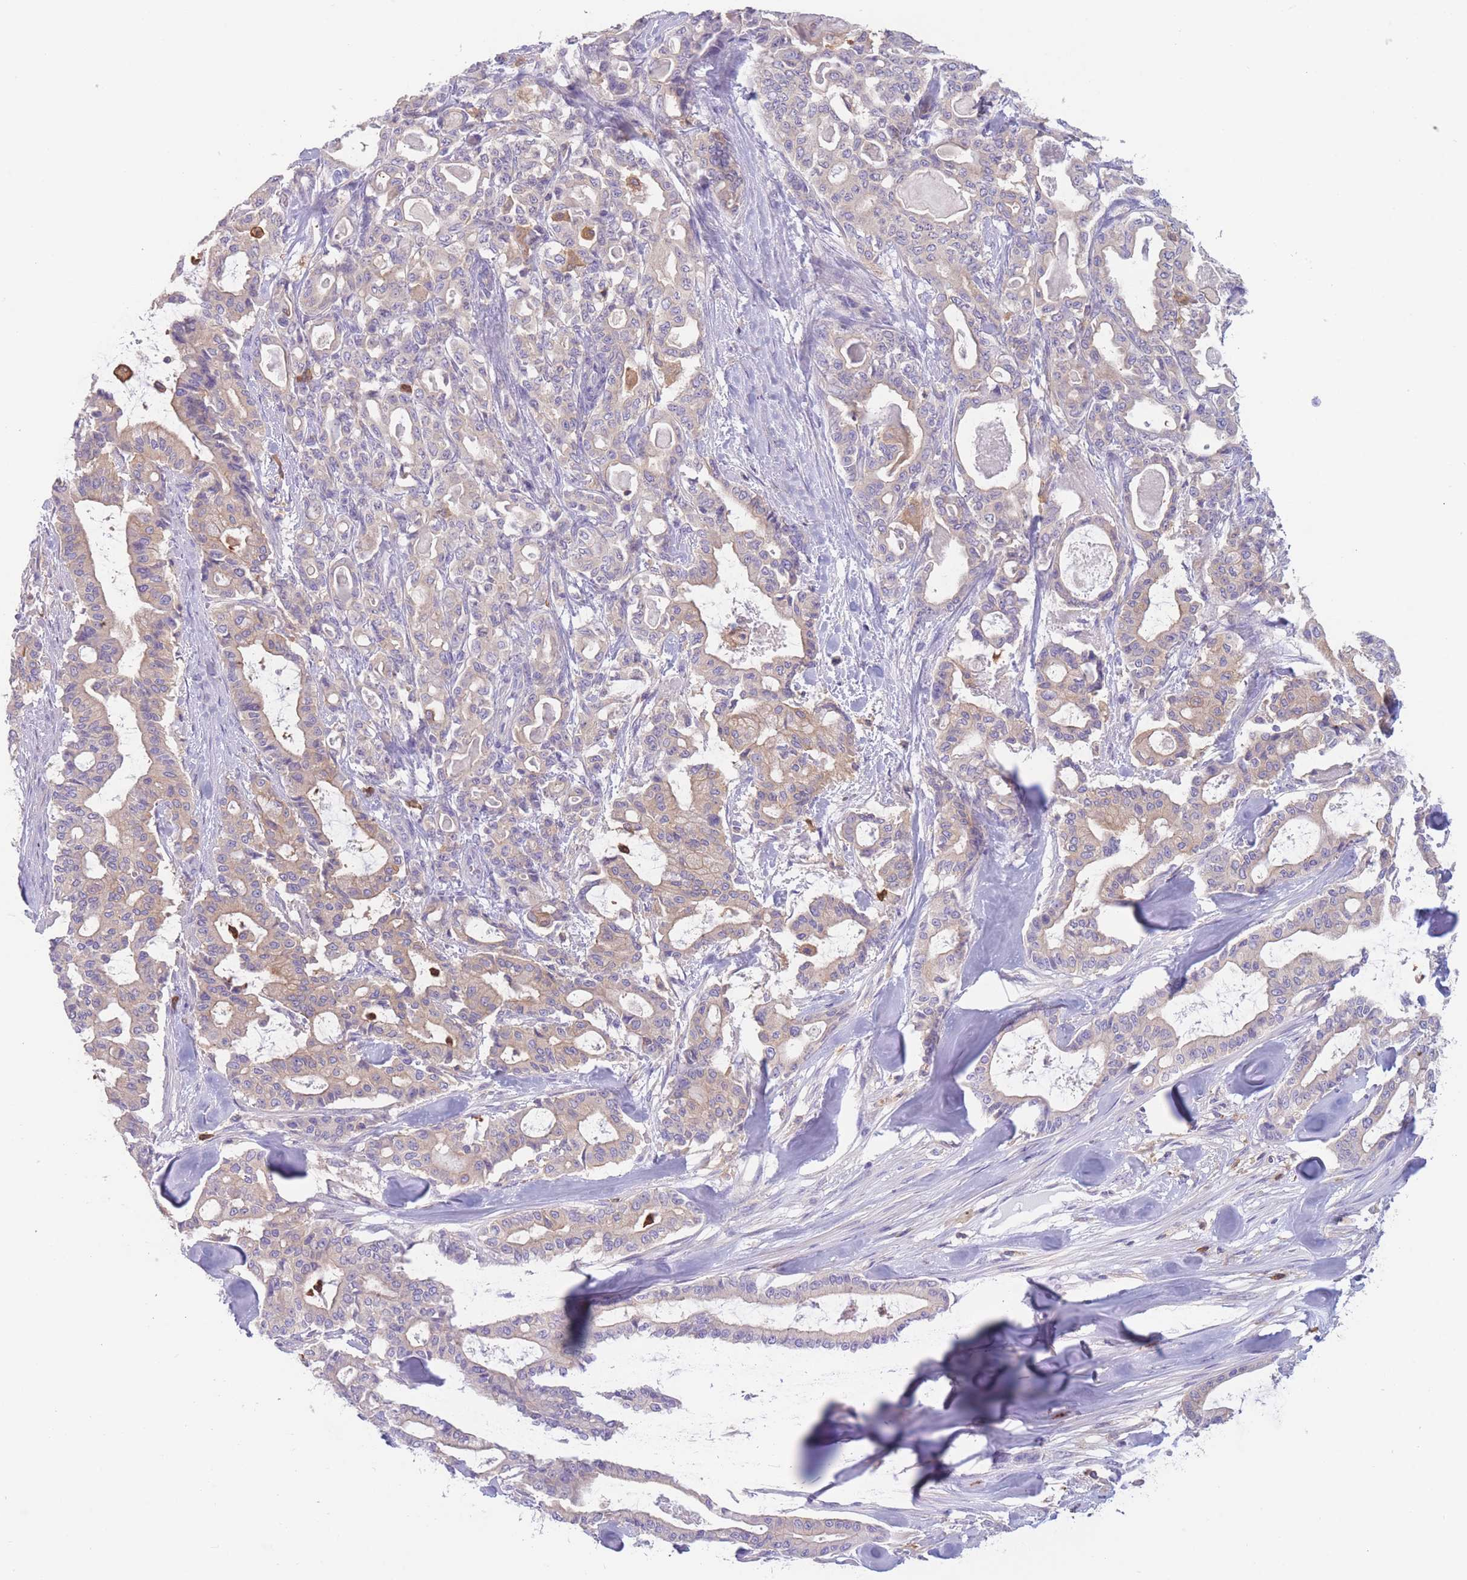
{"staining": {"intensity": "weak", "quantity": "25%-75%", "location": "cytoplasmic/membranous"}, "tissue": "pancreatic cancer", "cell_type": "Tumor cells", "image_type": "cancer", "snomed": [{"axis": "morphology", "description": "Adenocarcinoma, NOS"}, {"axis": "topography", "description": "Pancreas"}], "caption": "Immunohistochemical staining of pancreatic cancer exhibits weak cytoplasmic/membranous protein positivity in approximately 25%-75% of tumor cells.", "gene": "ST3GAL4", "patient": {"sex": "male", "age": 63}}